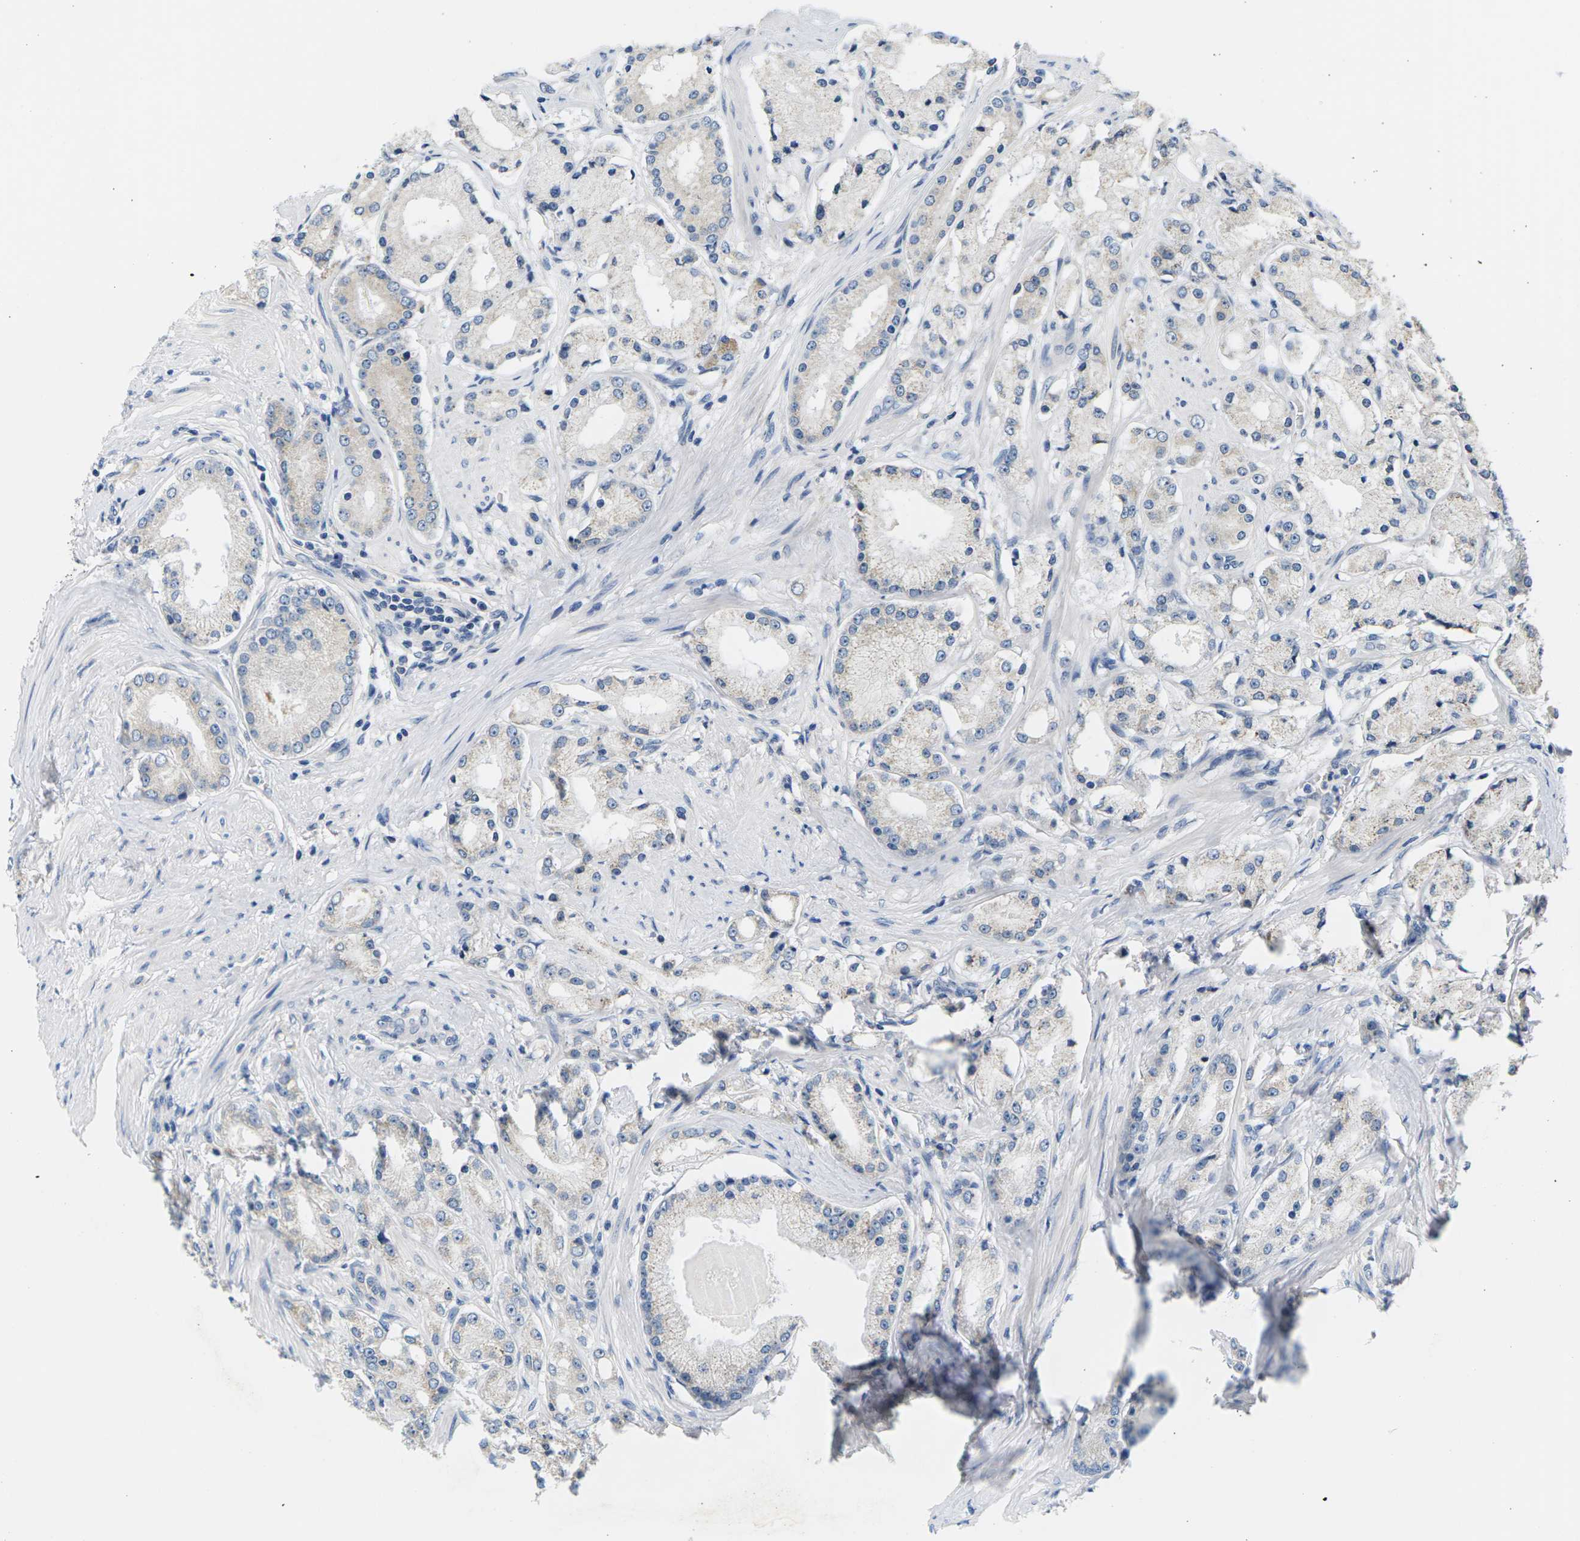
{"staining": {"intensity": "negative", "quantity": "none", "location": "none"}, "tissue": "prostate cancer", "cell_type": "Tumor cells", "image_type": "cancer", "snomed": [{"axis": "morphology", "description": "Adenocarcinoma, Low grade"}, {"axis": "topography", "description": "Prostate"}], "caption": "Photomicrograph shows no significant protein staining in tumor cells of adenocarcinoma (low-grade) (prostate).", "gene": "ERGIC3", "patient": {"sex": "male", "age": 63}}